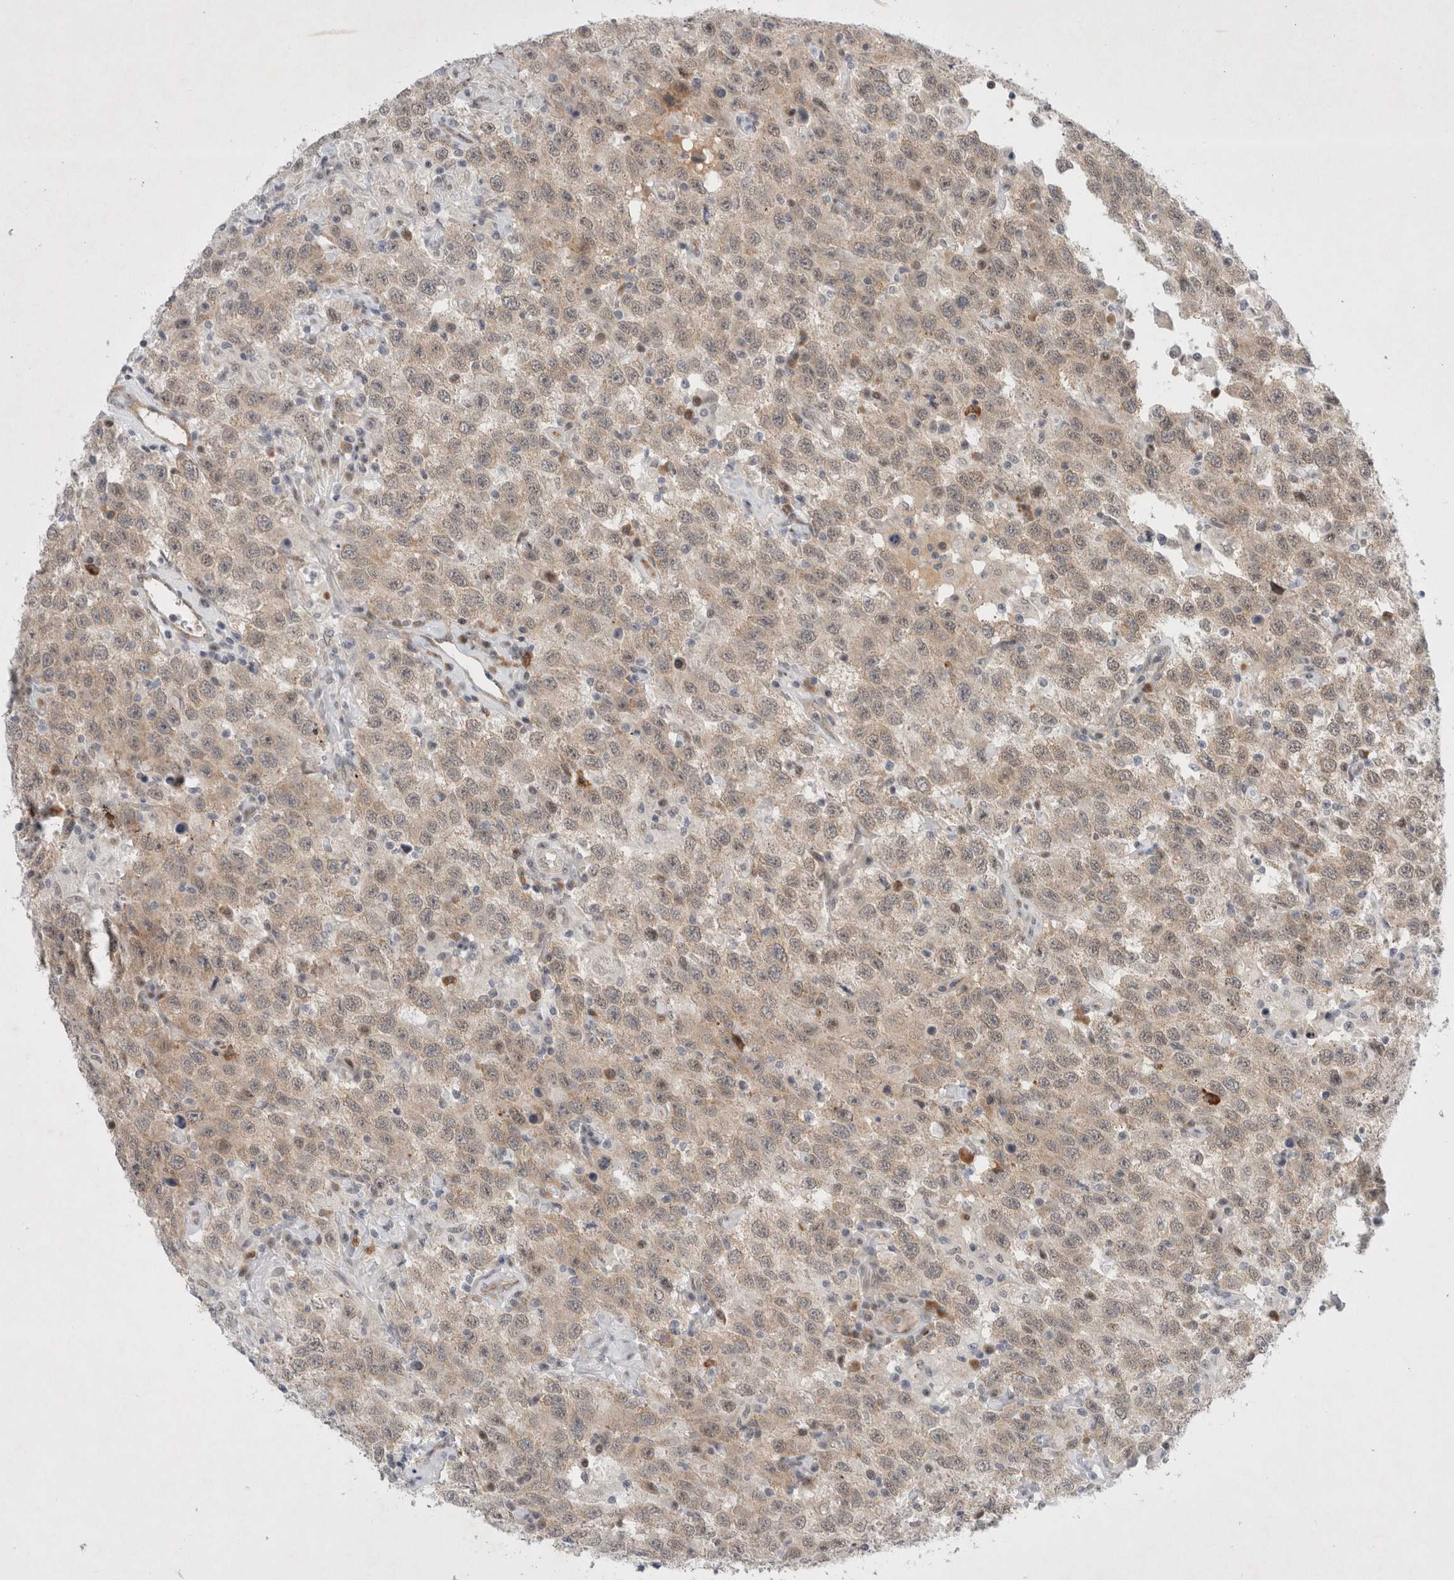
{"staining": {"intensity": "weak", "quantity": ">75%", "location": "nuclear"}, "tissue": "testis cancer", "cell_type": "Tumor cells", "image_type": "cancer", "snomed": [{"axis": "morphology", "description": "Seminoma, NOS"}, {"axis": "topography", "description": "Testis"}], "caption": "A micrograph of human testis cancer stained for a protein displays weak nuclear brown staining in tumor cells.", "gene": "WIPF2", "patient": {"sex": "male", "age": 41}}